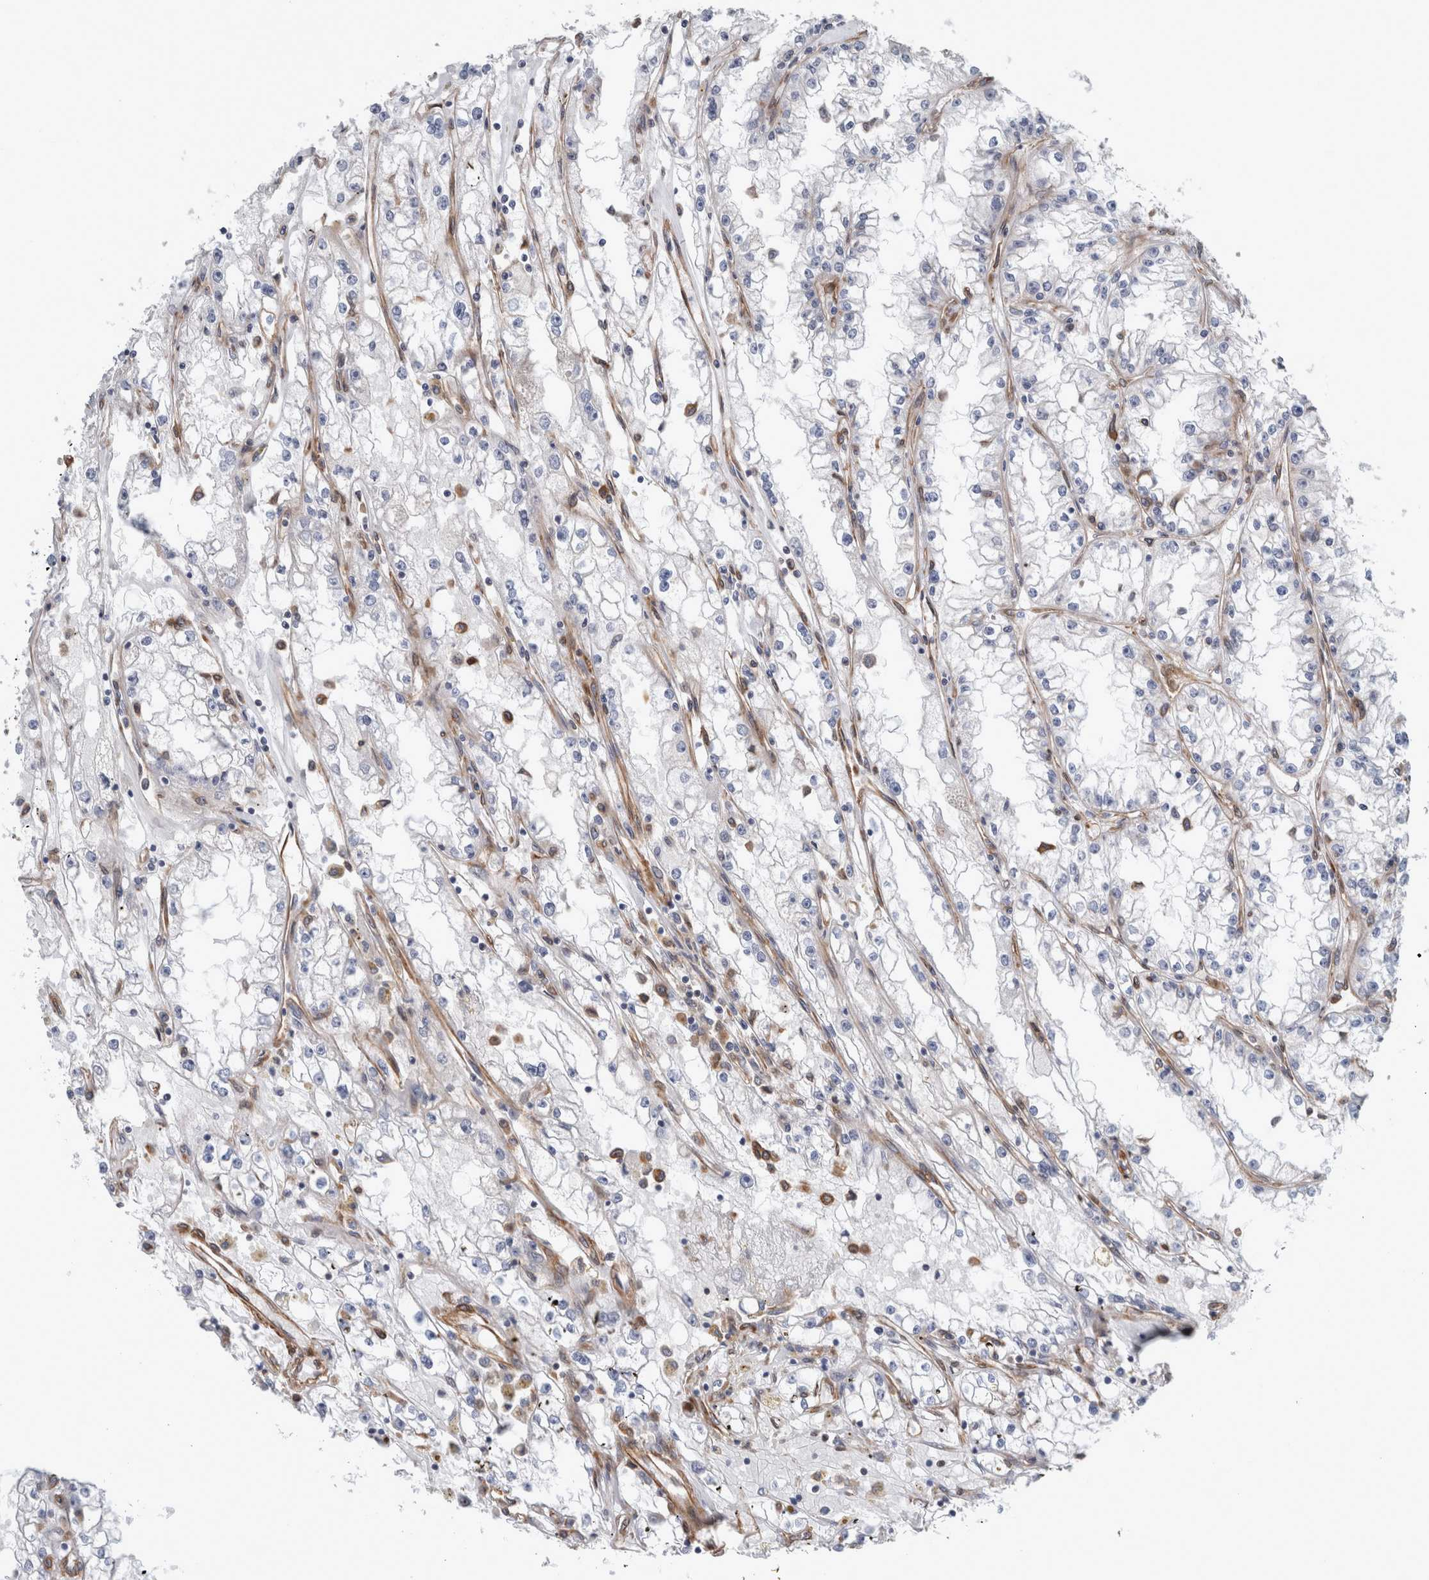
{"staining": {"intensity": "negative", "quantity": "none", "location": "none"}, "tissue": "renal cancer", "cell_type": "Tumor cells", "image_type": "cancer", "snomed": [{"axis": "morphology", "description": "Adenocarcinoma, NOS"}, {"axis": "topography", "description": "Kidney"}], "caption": "This photomicrograph is of renal adenocarcinoma stained with immunohistochemistry to label a protein in brown with the nuclei are counter-stained blue. There is no staining in tumor cells.", "gene": "PLEC", "patient": {"sex": "male", "age": 56}}